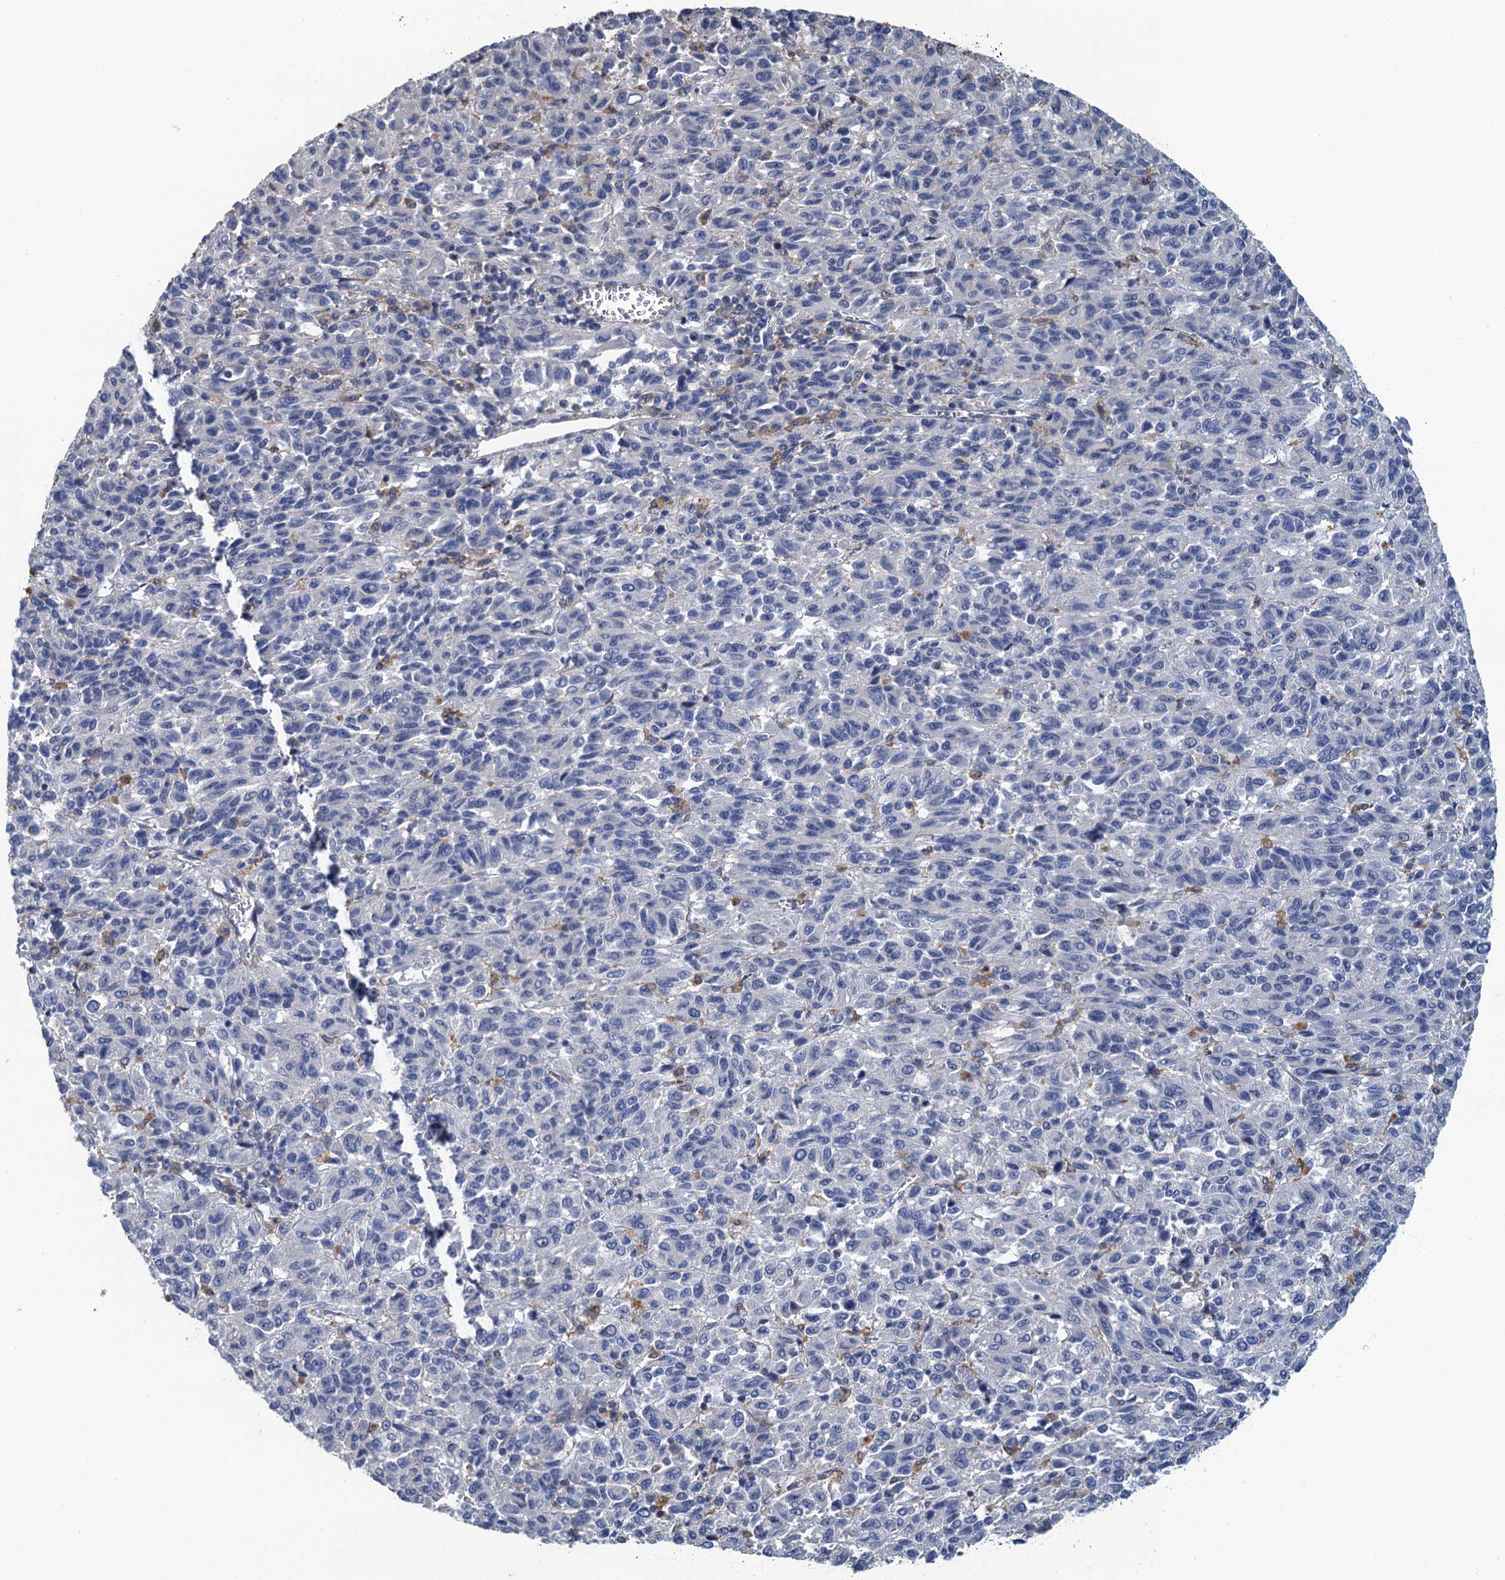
{"staining": {"intensity": "negative", "quantity": "none", "location": "none"}, "tissue": "melanoma", "cell_type": "Tumor cells", "image_type": "cancer", "snomed": [{"axis": "morphology", "description": "Malignant melanoma, Metastatic site"}, {"axis": "topography", "description": "Lung"}], "caption": "Immunohistochemistry (IHC) histopathology image of neoplastic tissue: malignant melanoma (metastatic site) stained with DAB displays no significant protein staining in tumor cells.", "gene": "RSAD2", "patient": {"sex": "male", "age": 64}}